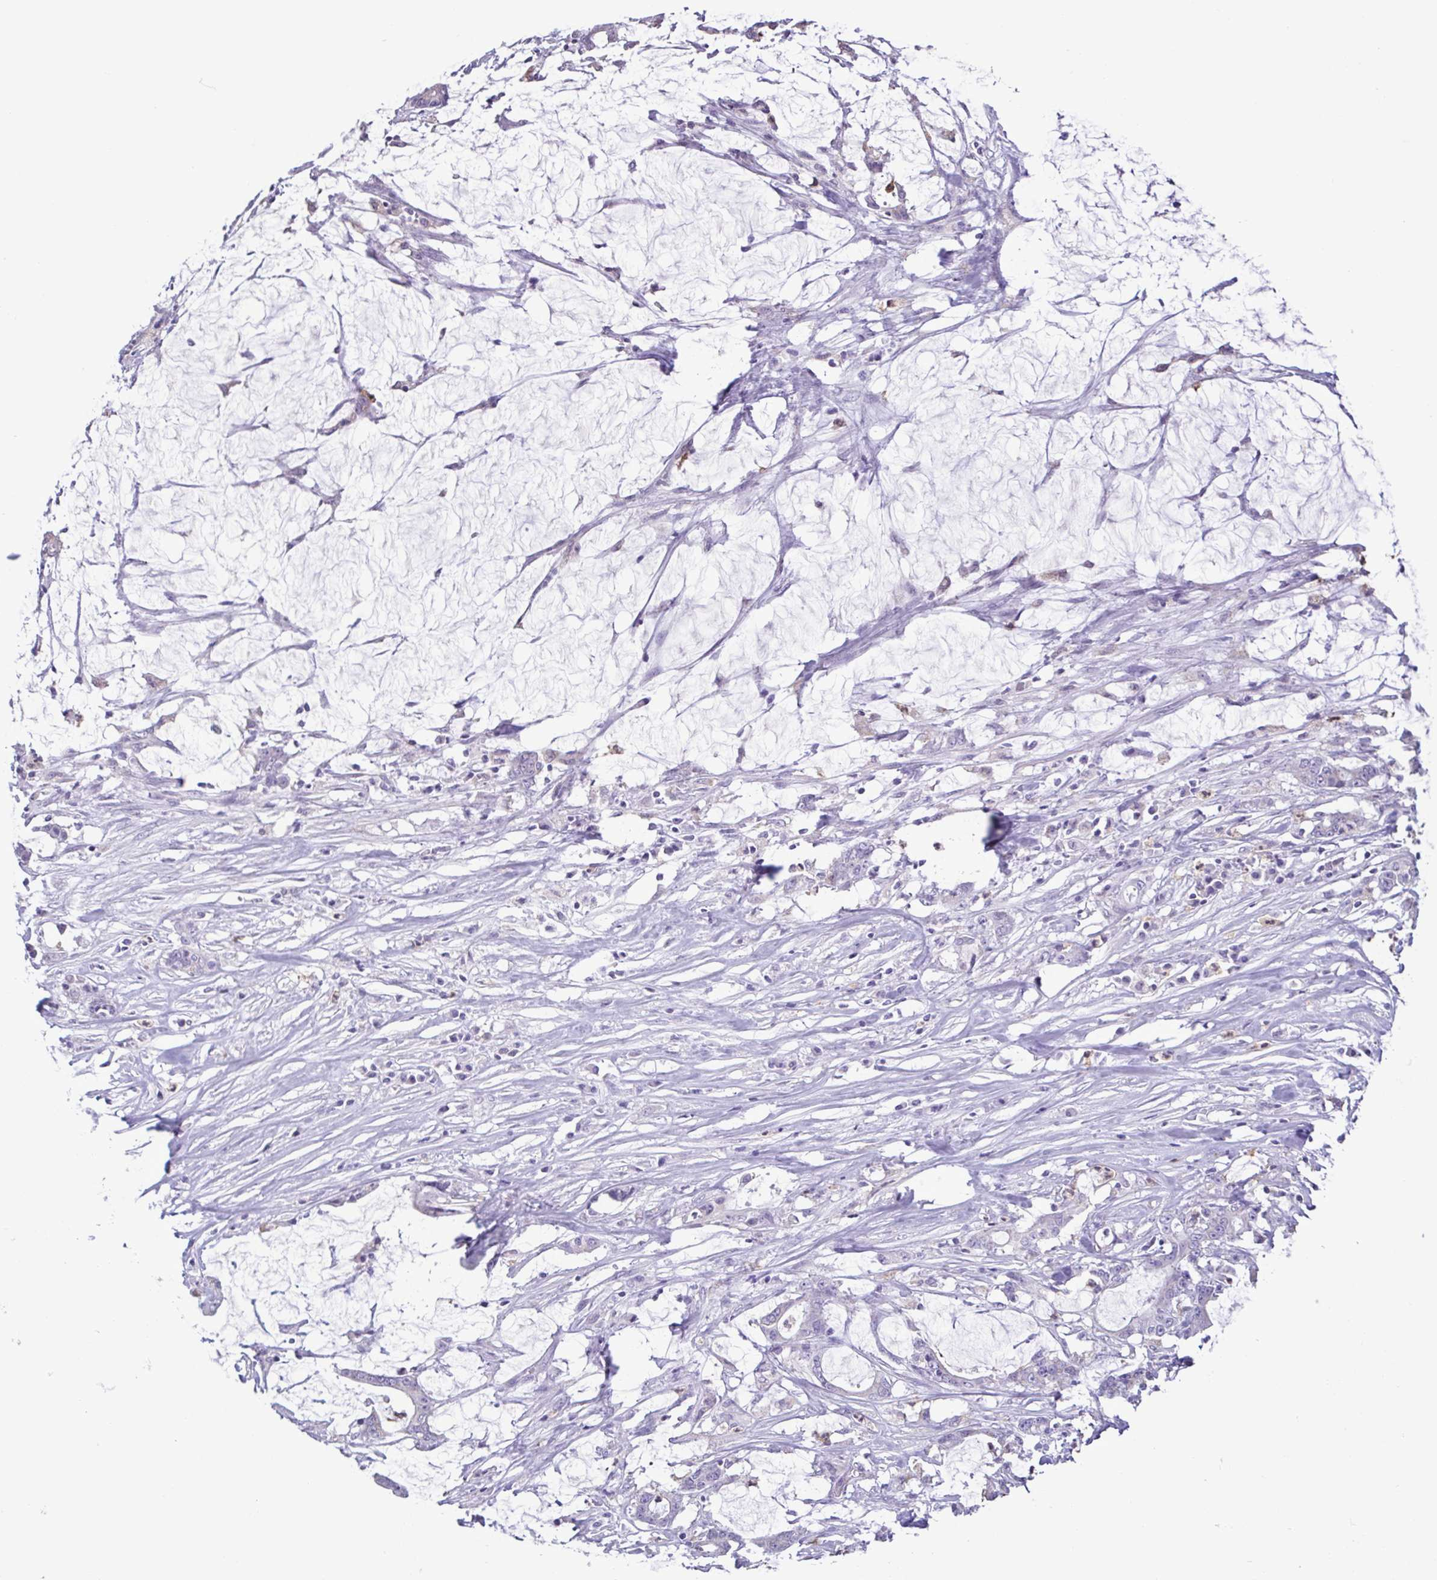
{"staining": {"intensity": "negative", "quantity": "none", "location": "none"}, "tissue": "stomach cancer", "cell_type": "Tumor cells", "image_type": "cancer", "snomed": [{"axis": "morphology", "description": "Adenocarcinoma, NOS"}, {"axis": "topography", "description": "Stomach, upper"}], "caption": "This image is of adenocarcinoma (stomach) stained with immunohistochemistry (IHC) to label a protein in brown with the nuclei are counter-stained blue. There is no expression in tumor cells.", "gene": "CBY2", "patient": {"sex": "male", "age": 68}}